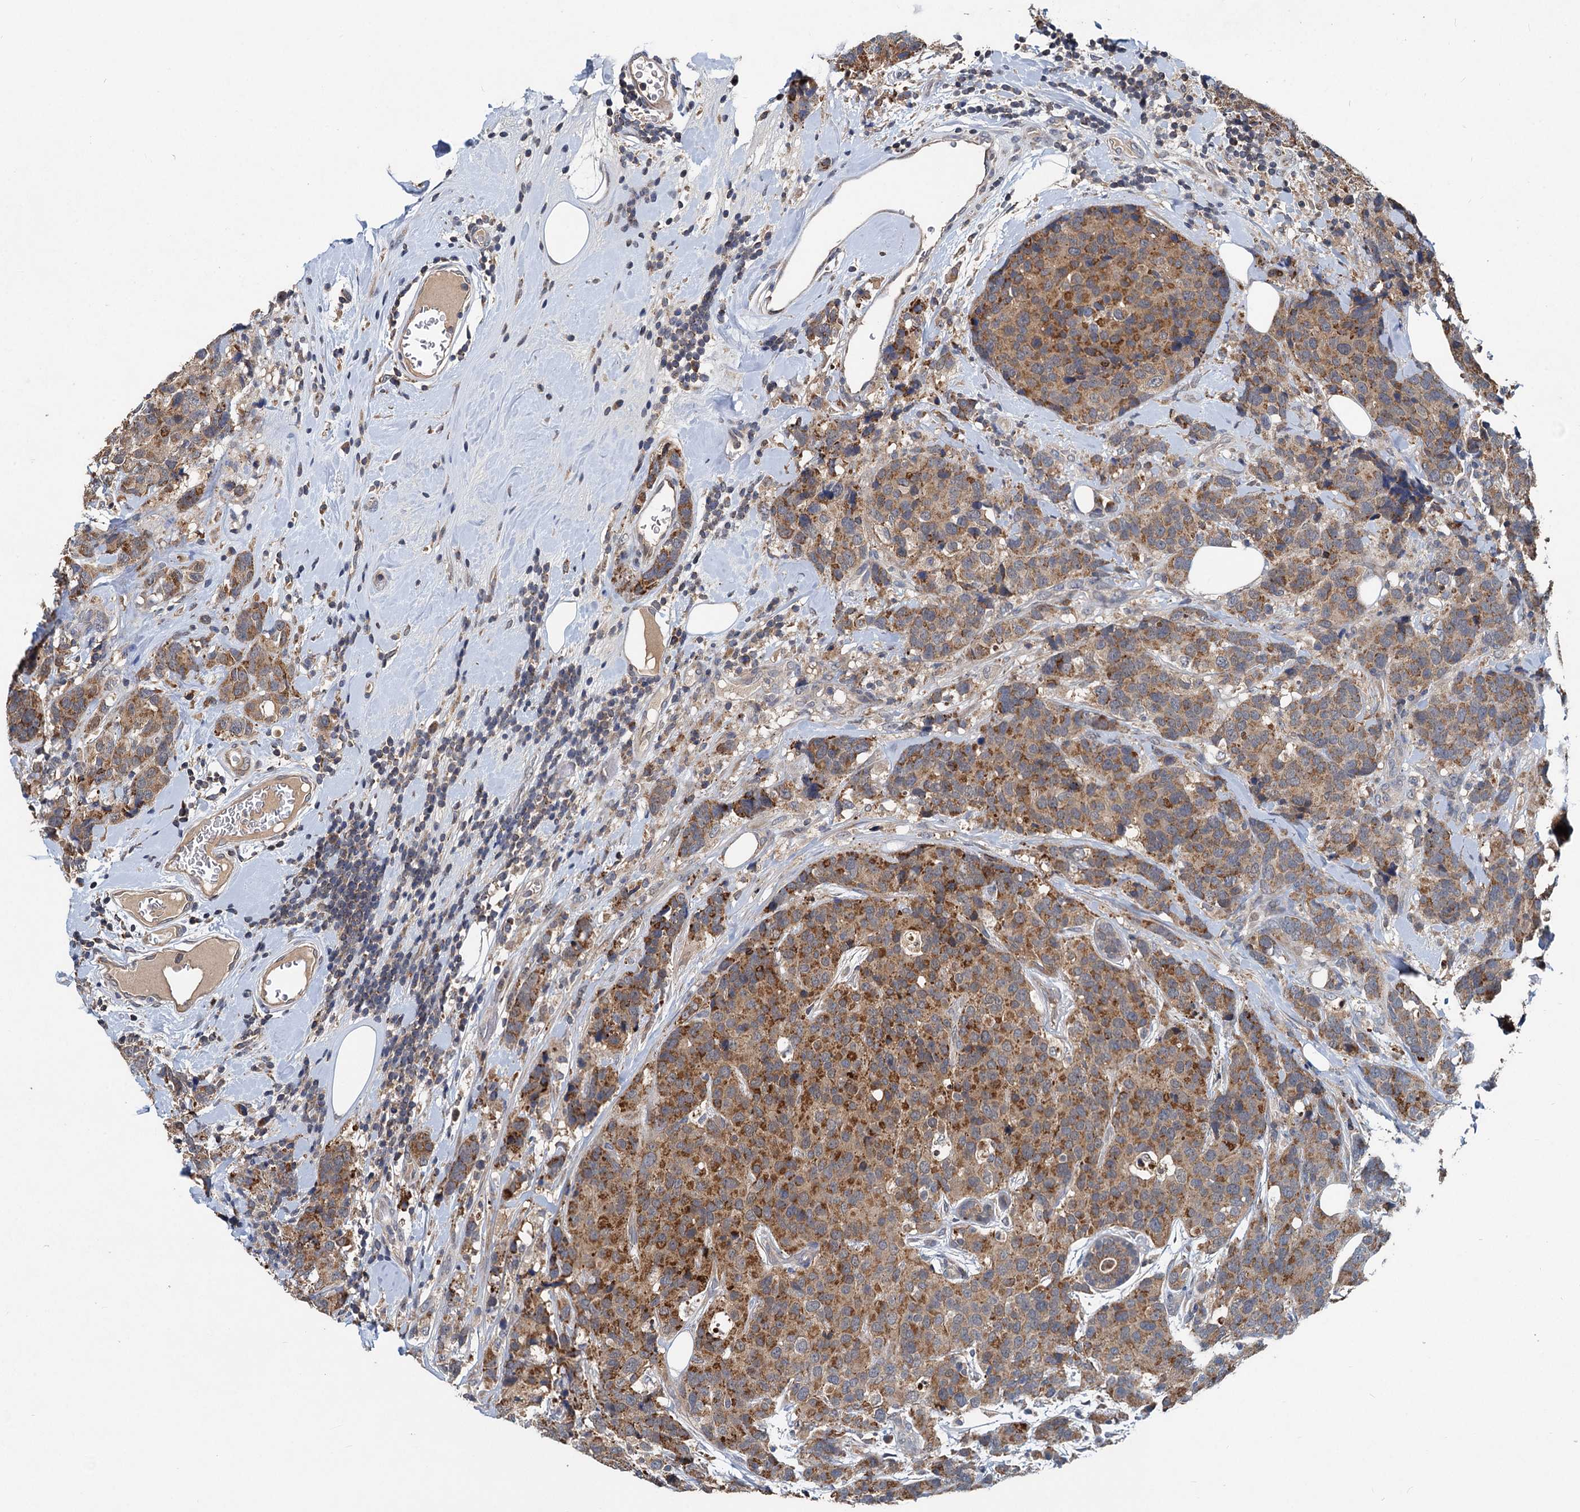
{"staining": {"intensity": "moderate", "quantity": ">75%", "location": "cytoplasmic/membranous"}, "tissue": "breast cancer", "cell_type": "Tumor cells", "image_type": "cancer", "snomed": [{"axis": "morphology", "description": "Lobular carcinoma"}, {"axis": "topography", "description": "Breast"}], "caption": "Immunohistochemistry (IHC) of human breast cancer (lobular carcinoma) displays medium levels of moderate cytoplasmic/membranous positivity in approximately >75% of tumor cells.", "gene": "OTUB1", "patient": {"sex": "female", "age": 59}}